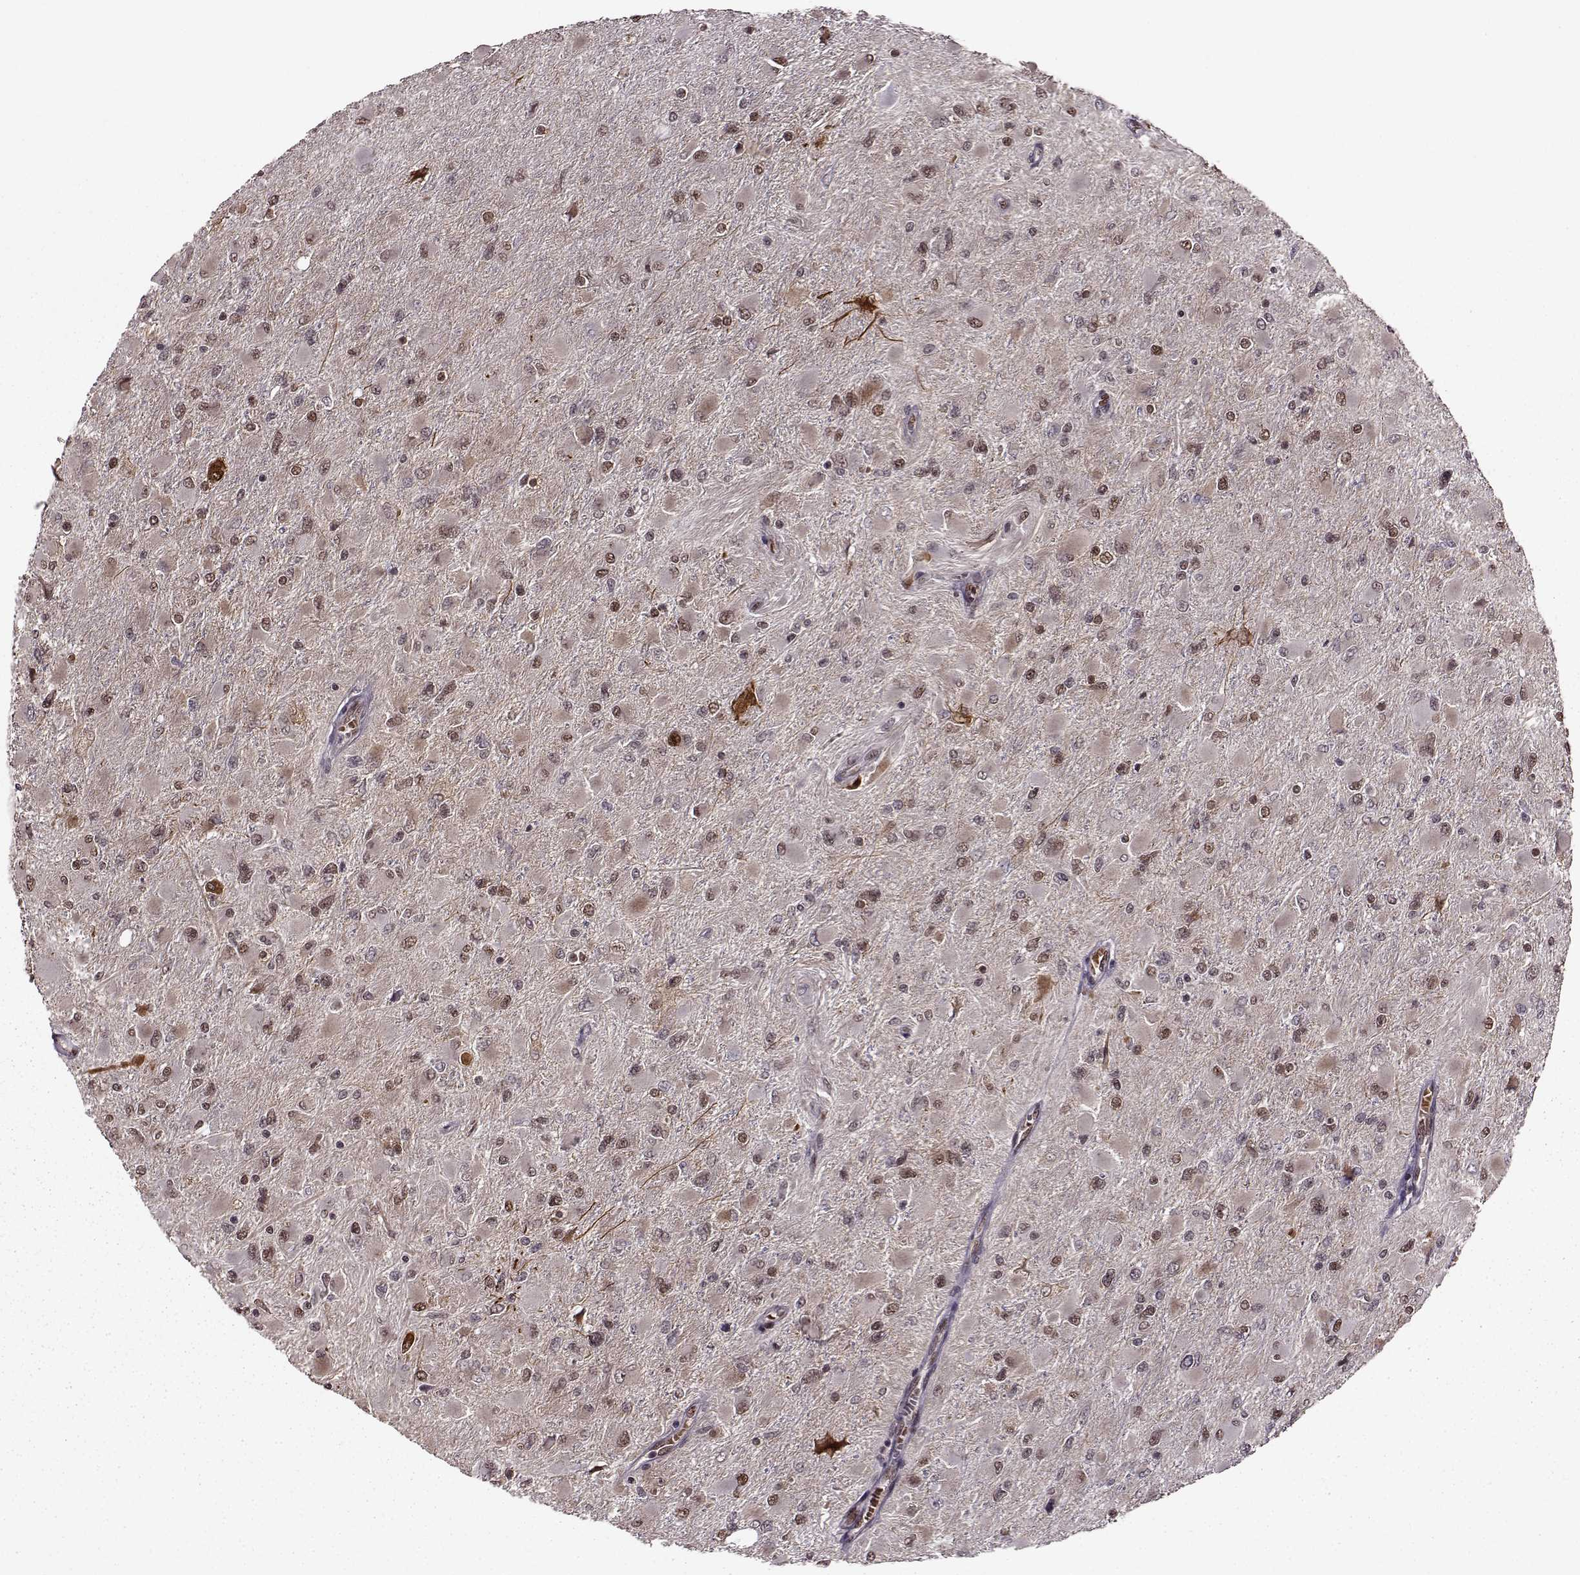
{"staining": {"intensity": "moderate", "quantity": ">75%", "location": "nuclear"}, "tissue": "glioma", "cell_type": "Tumor cells", "image_type": "cancer", "snomed": [{"axis": "morphology", "description": "Glioma, malignant, High grade"}, {"axis": "topography", "description": "Cerebral cortex"}], "caption": "Brown immunohistochemical staining in human high-grade glioma (malignant) demonstrates moderate nuclear positivity in about >75% of tumor cells.", "gene": "FTO", "patient": {"sex": "female", "age": 36}}